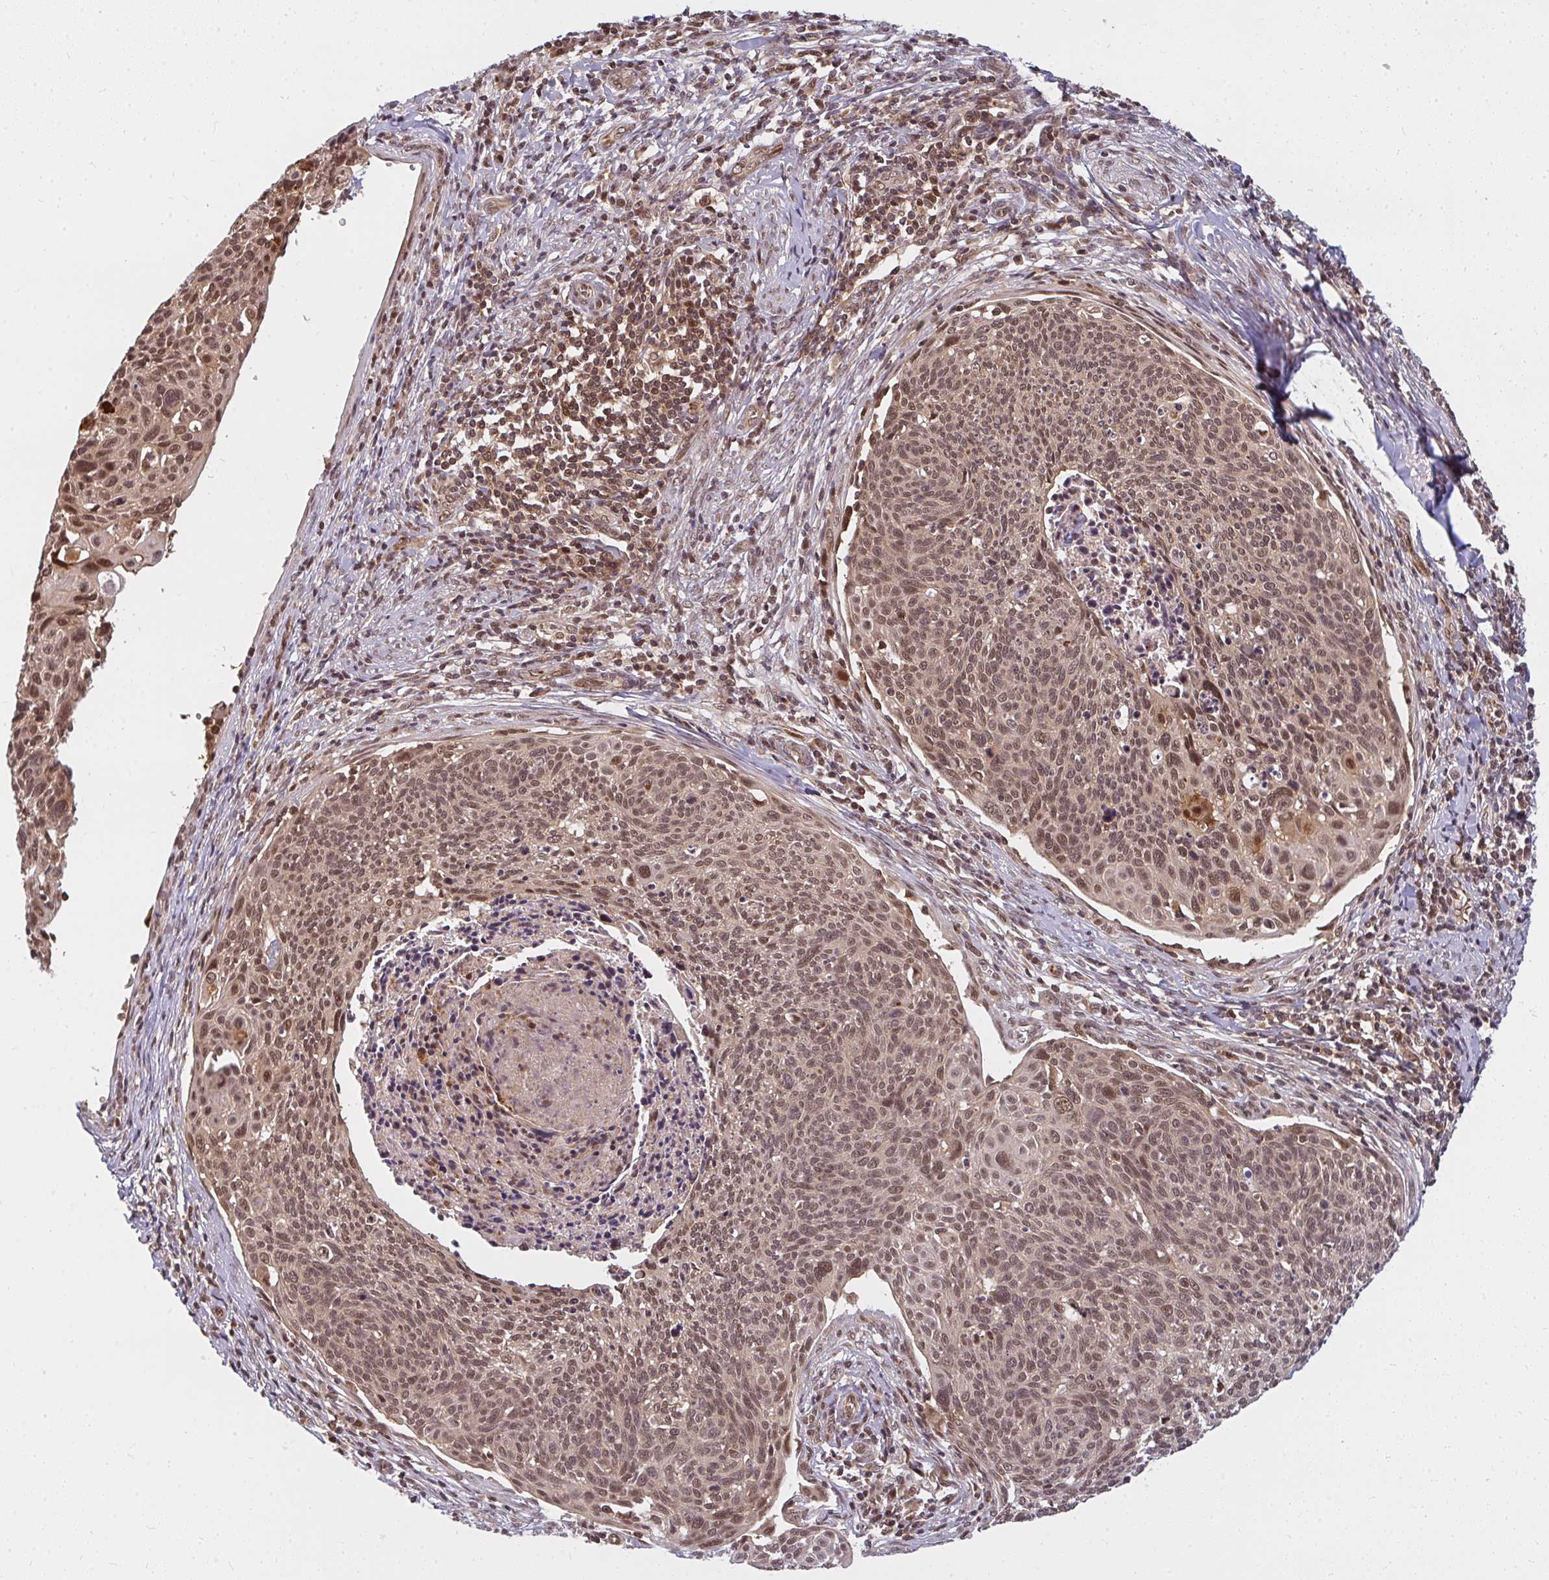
{"staining": {"intensity": "moderate", "quantity": ">75%", "location": "nuclear"}, "tissue": "cervical cancer", "cell_type": "Tumor cells", "image_type": "cancer", "snomed": [{"axis": "morphology", "description": "Squamous cell carcinoma, NOS"}, {"axis": "topography", "description": "Cervix"}], "caption": "A brown stain highlights moderate nuclear staining of a protein in human cervical cancer tumor cells. Using DAB (brown) and hematoxylin (blue) stains, captured at high magnification using brightfield microscopy.", "gene": "GTF3C6", "patient": {"sex": "female", "age": 49}}